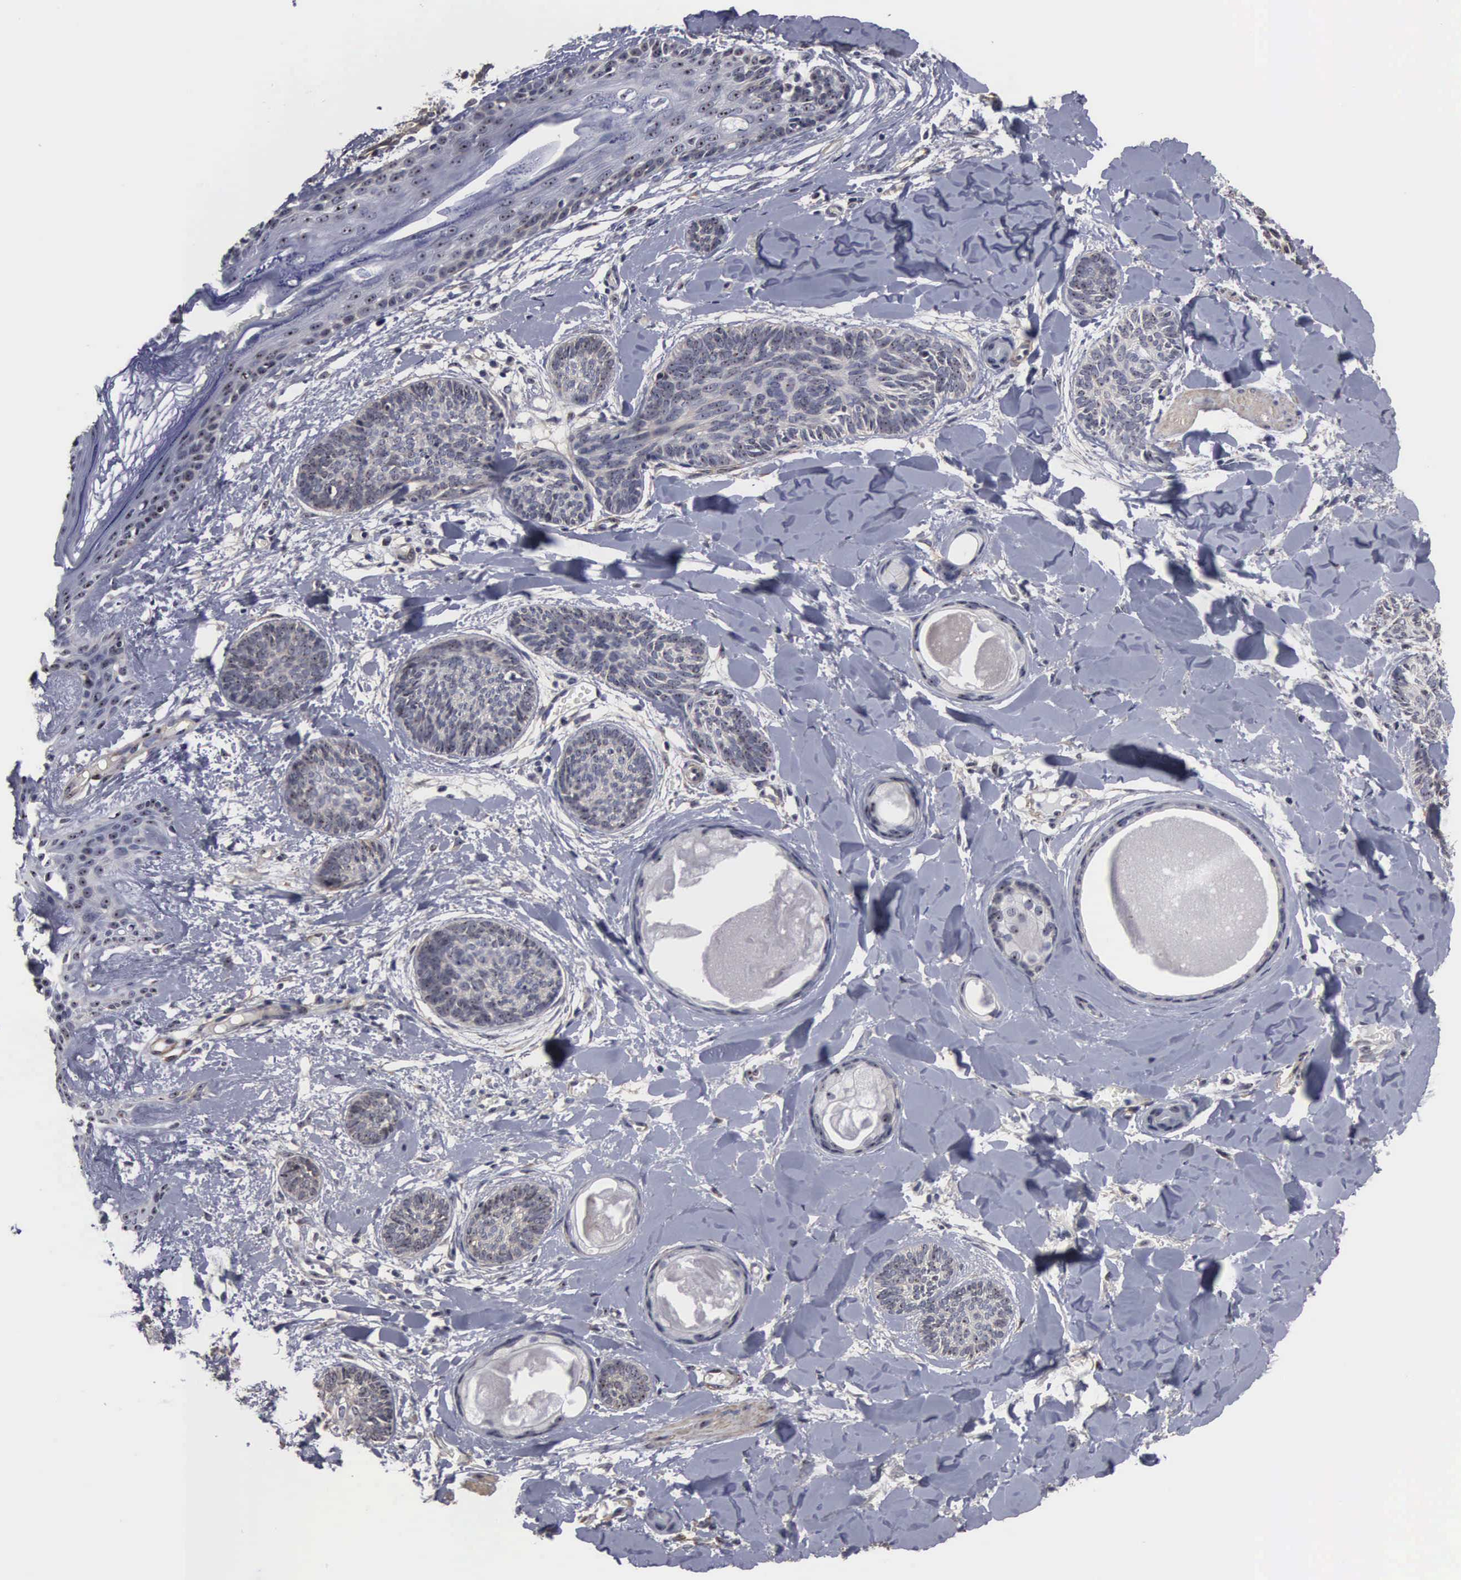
{"staining": {"intensity": "weak", "quantity": "25%-75%", "location": "cytoplasmic/membranous,nuclear"}, "tissue": "skin cancer", "cell_type": "Tumor cells", "image_type": "cancer", "snomed": [{"axis": "morphology", "description": "Basal cell carcinoma"}, {"axis": "topography", "description": "Skin"}], "caption": "About 25%-75% of tumor cells in human skin cancer exhibit weak cytoplasmic/membranous and nuclear protein expression as visualized by brown immunohistochemical staining.", "gene": "NGDN", "patient": {"sex": "female", "age": 81}}